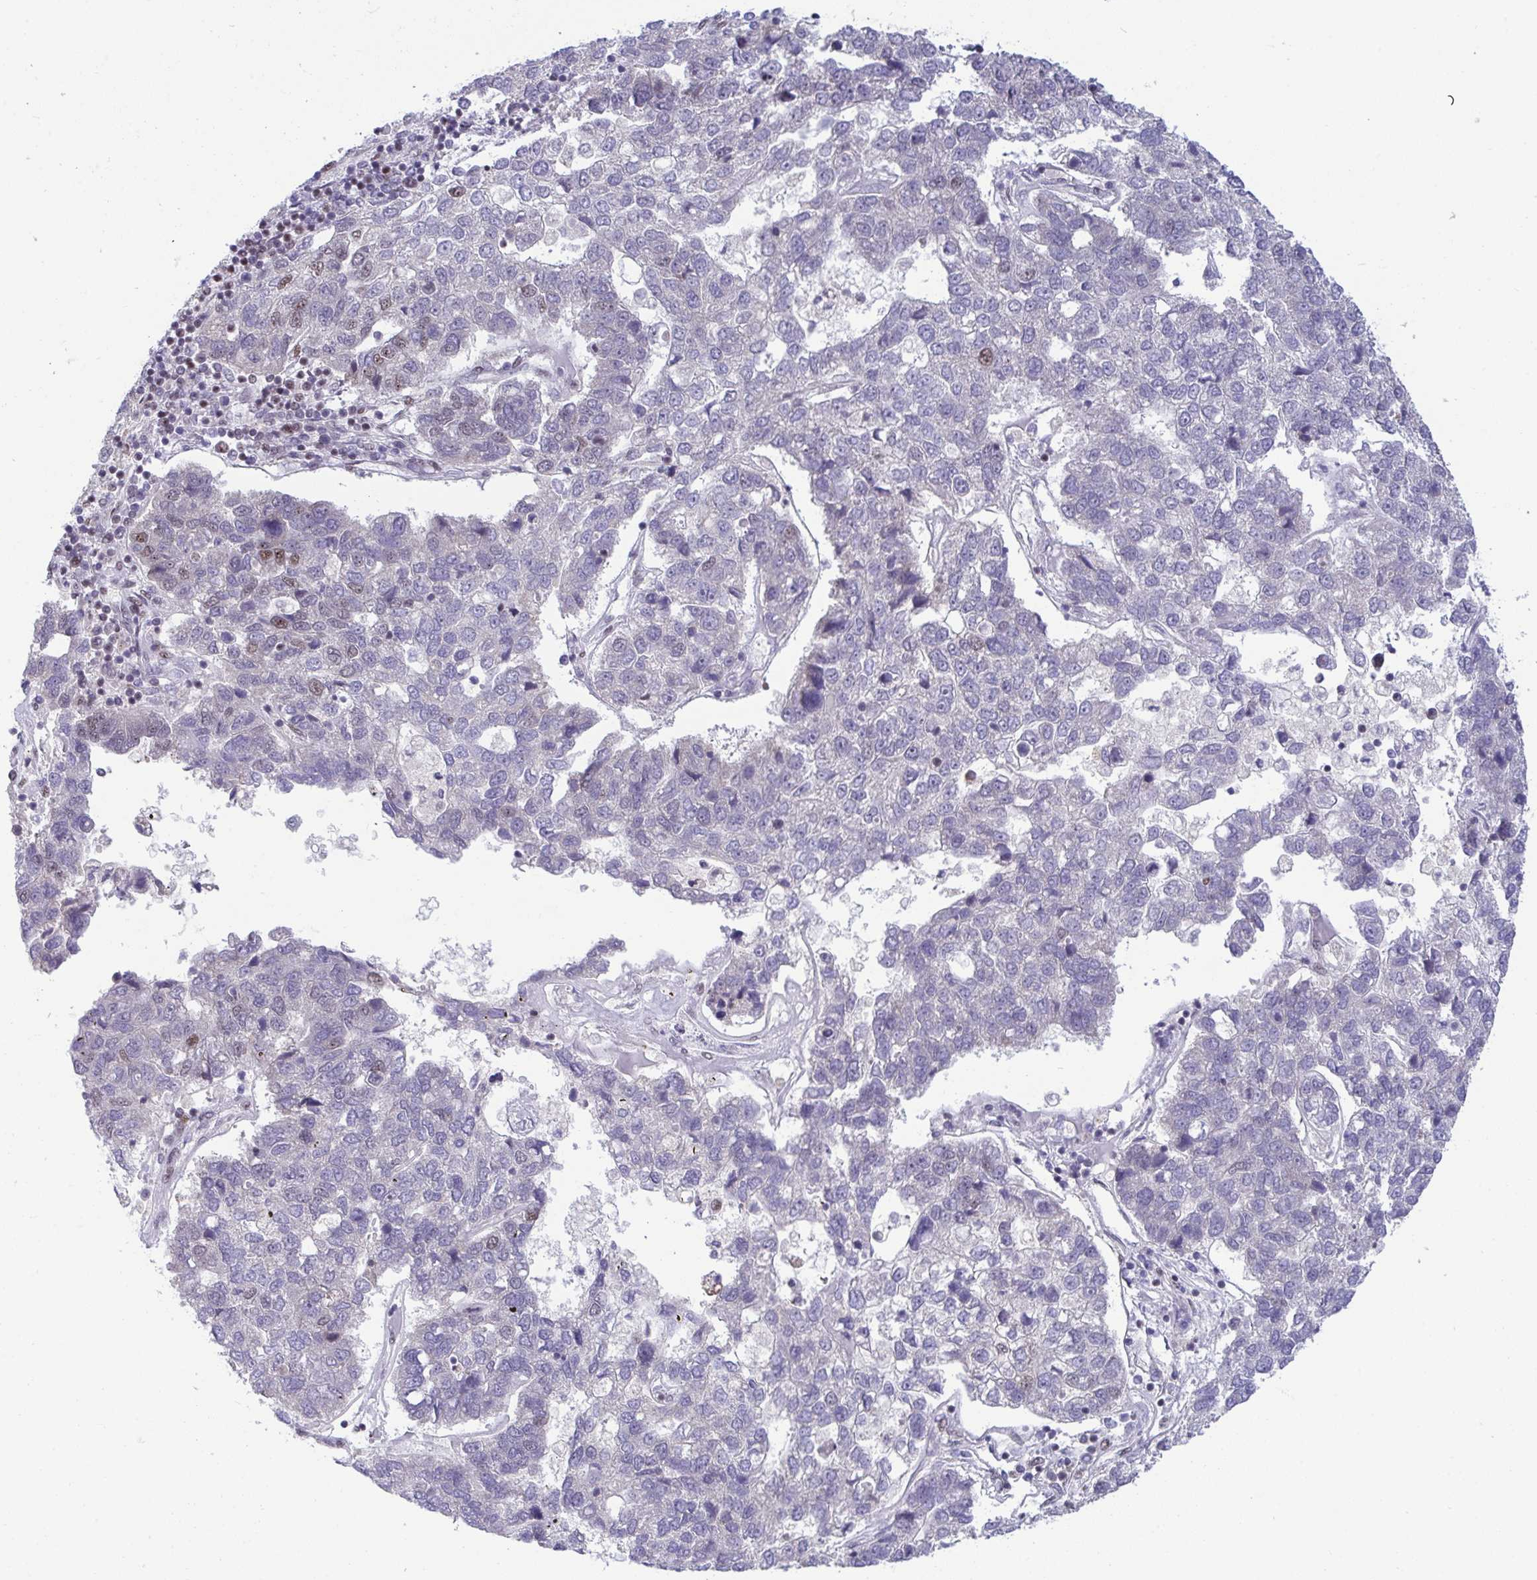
{"staining": {"intensity": "moderate", "quantity": "<25%", "location": "nuclear"}, "tissue": "pancreatic cancer", "cell_type": "Tumor cells", "image_type": "cancer", "snomed": [{"axis": "morphology", "description": "Adenocarcinoma, NOS"}, {"axis": "topography", "description": "Pancreas"}], "caption": "Moderate nuclear expression for a protein is appreciated in approximately <25% of tumor cells of pancreatic adenocarcinoma using immunohistochemistry.", "gene": "WBP11", "patient": {"sex": "female", "age": 61}}